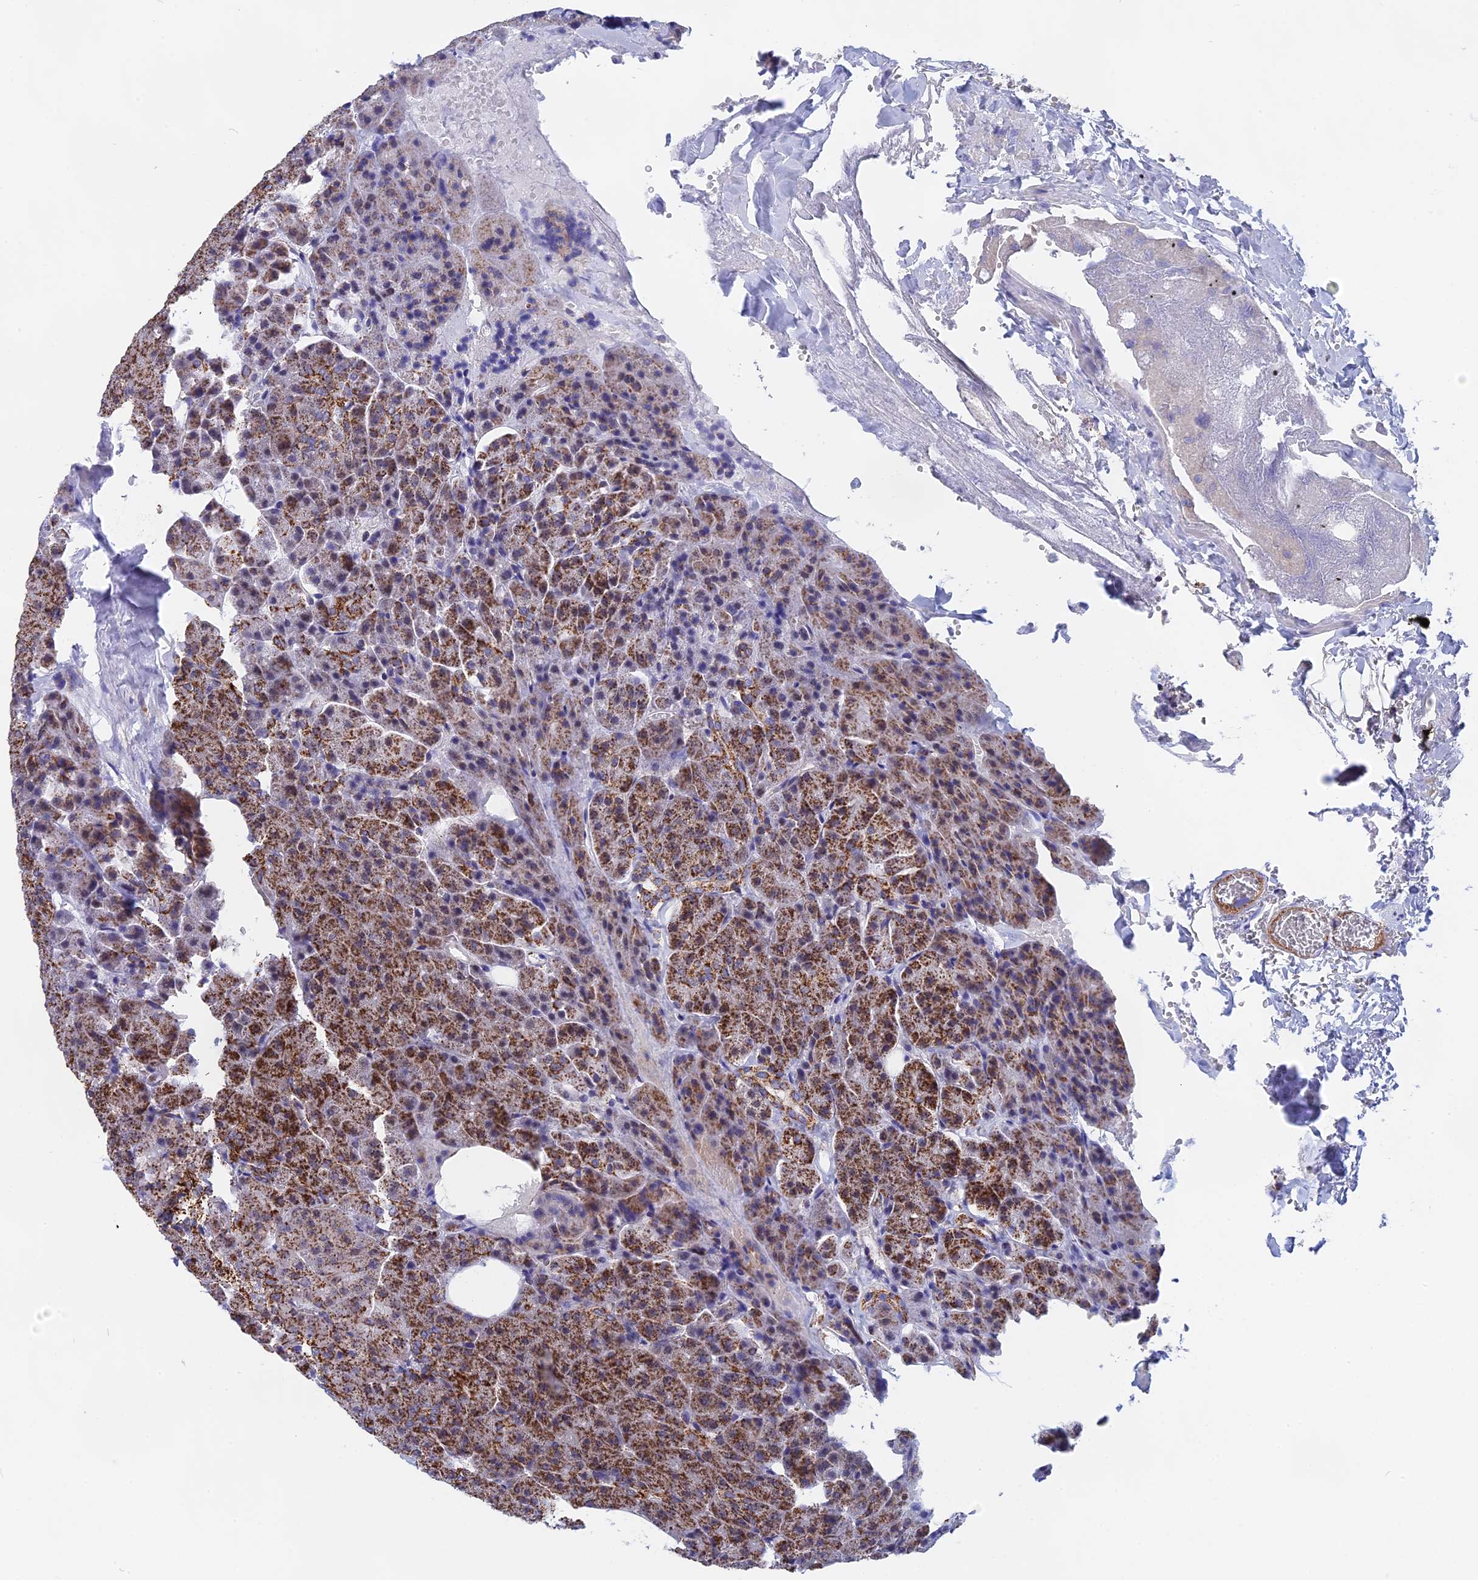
{"staining": {"intensity": "strong", "quantity": ">75%", "location": "cytoplasmic/membranous"}, "tissue": "pancreas", "cell_type": "Exocrine glandular cells", "image_type": "normal", "snomed": [{"axis": "morphology", "description": "Normal tissue, NOS"}, {"axis": "morphology", "description": "Carcinoid, malignant, NOS"}, {"axis": "topography", "description": "Pancreas"}], "caption": "Exocrine glandular cells demonstrate high levels of strong cytoplasmic/membranous expression in about >75% of cells in normal human pancreas. (IHC, brightfield microscopy, high magnification).", "gene": "CDC16", "patient": {"sex": "female", "age": 35}}